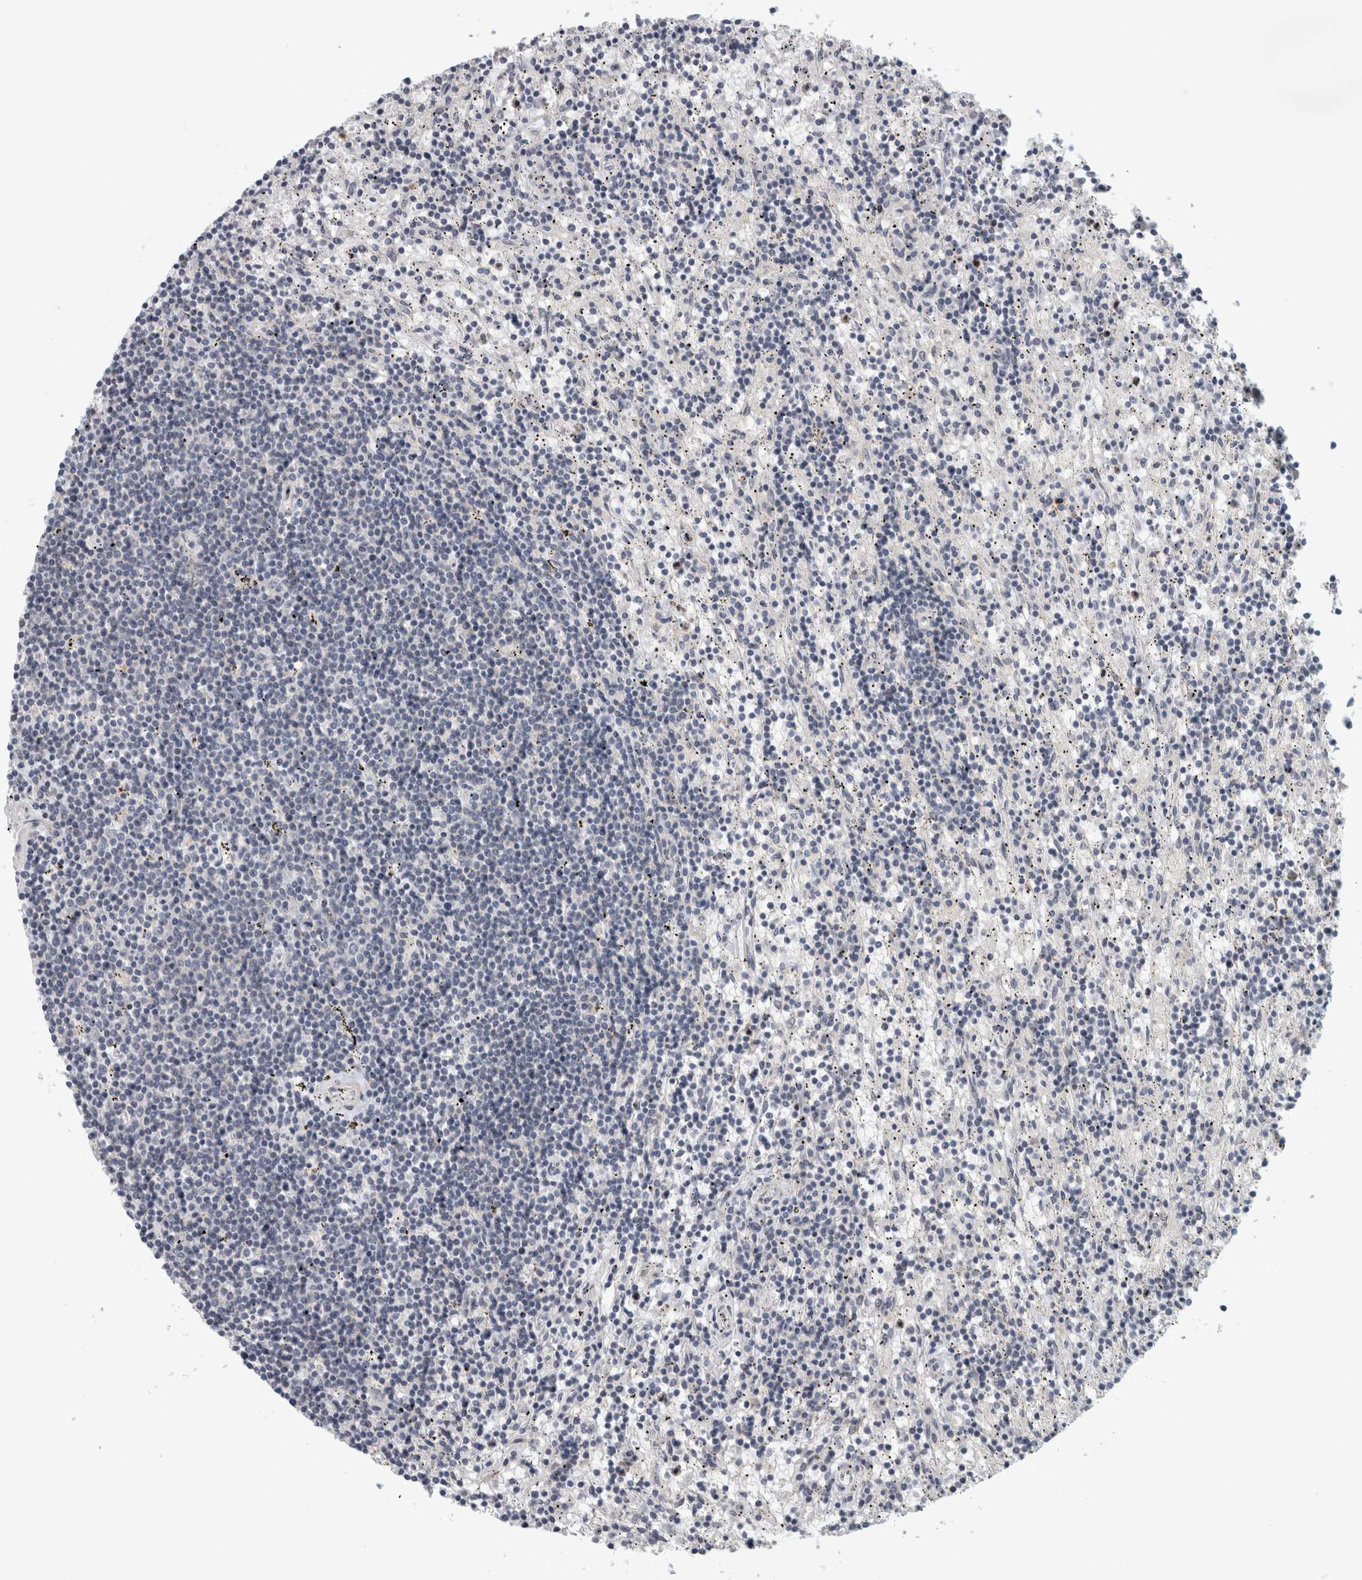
{"staining": {"intensity": "negative", "quantity": "none", "location": "none"}, "tissue": "lymphoma", "cell_type": "Tumor cells", "image_type": "cancer", "snomed": [{"axis": "morphology", "description": "Malignant lymphoma, non-Hodgkin's type, Low grade"}, {"axis": "topography", "description": "Spleen"}], "caption": "Immunohistochemistry histopathology image of malignant lymphoma, non-Hodgkin's type (low-grade) stained for a protein (brown), which demonstrates no staining in tumor cells. (DAB immunohistochemistry with hematoxylin counter stain).", "gene": "ZNF804B", "patient": {"sex": "male", "age": 76}}